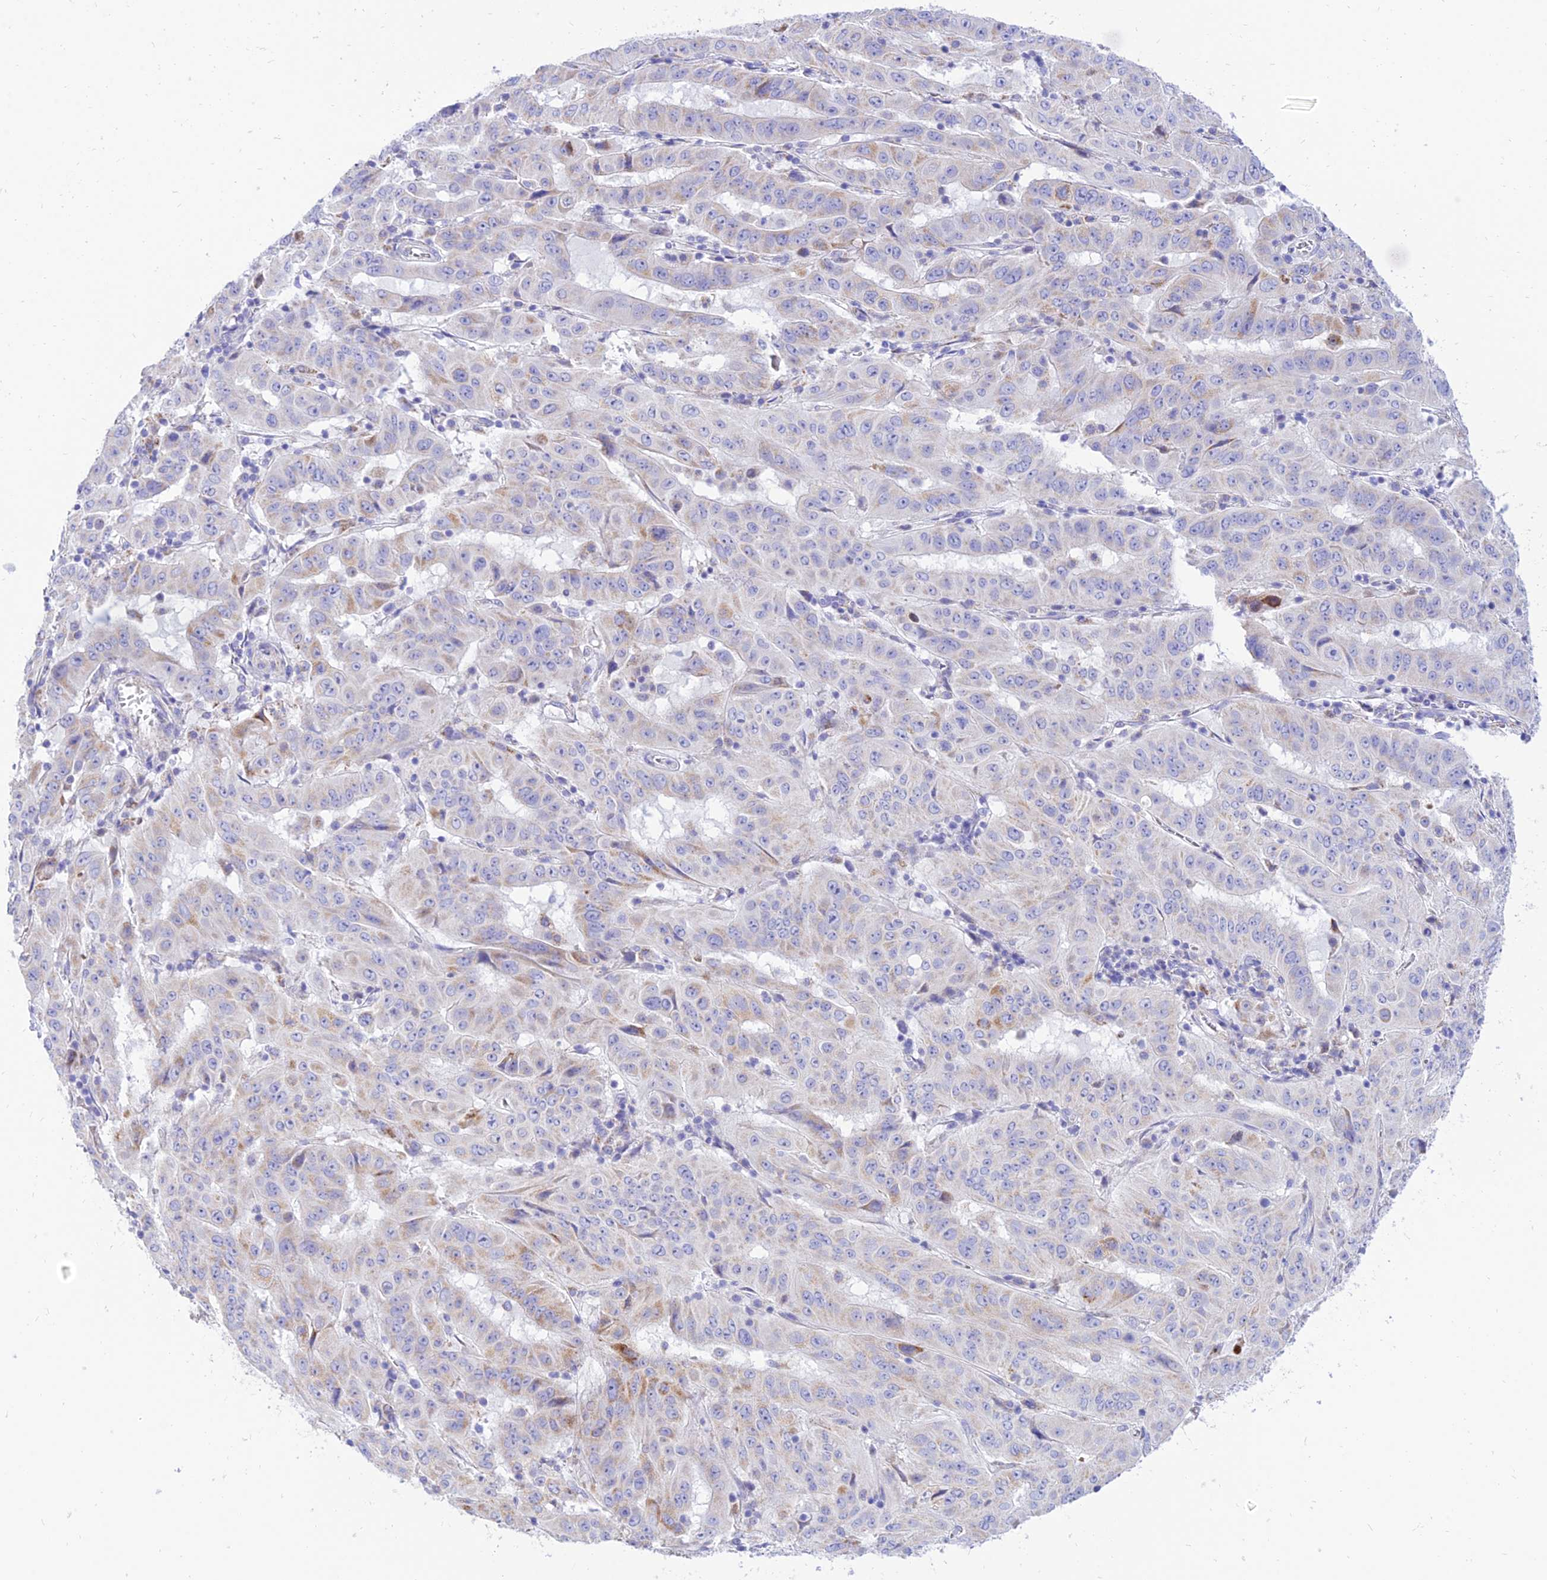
{"staining": {"intensity": "moderate", "quantity": "<25%", "location": "cytoplasmic/membranous"}, "tissue": "pancreatic cancer", "cell_type": "Tumor cells", "image_type": "cancer", "snomed": [{"axis": "morphology", "description": "Adenocarcinoma, NOS"}, {"axis": "topography", "description": "Pancreas"}], "caption": "DAB immunohistochemical staining of human pancreatic cancer (adenocarcinoma) demonstrates moderate cytoplasmic/membranous protein positivity in about <25% of tumor cells.", "gene": "PKN3", "patient": {"sex": "male", "age": 63}}